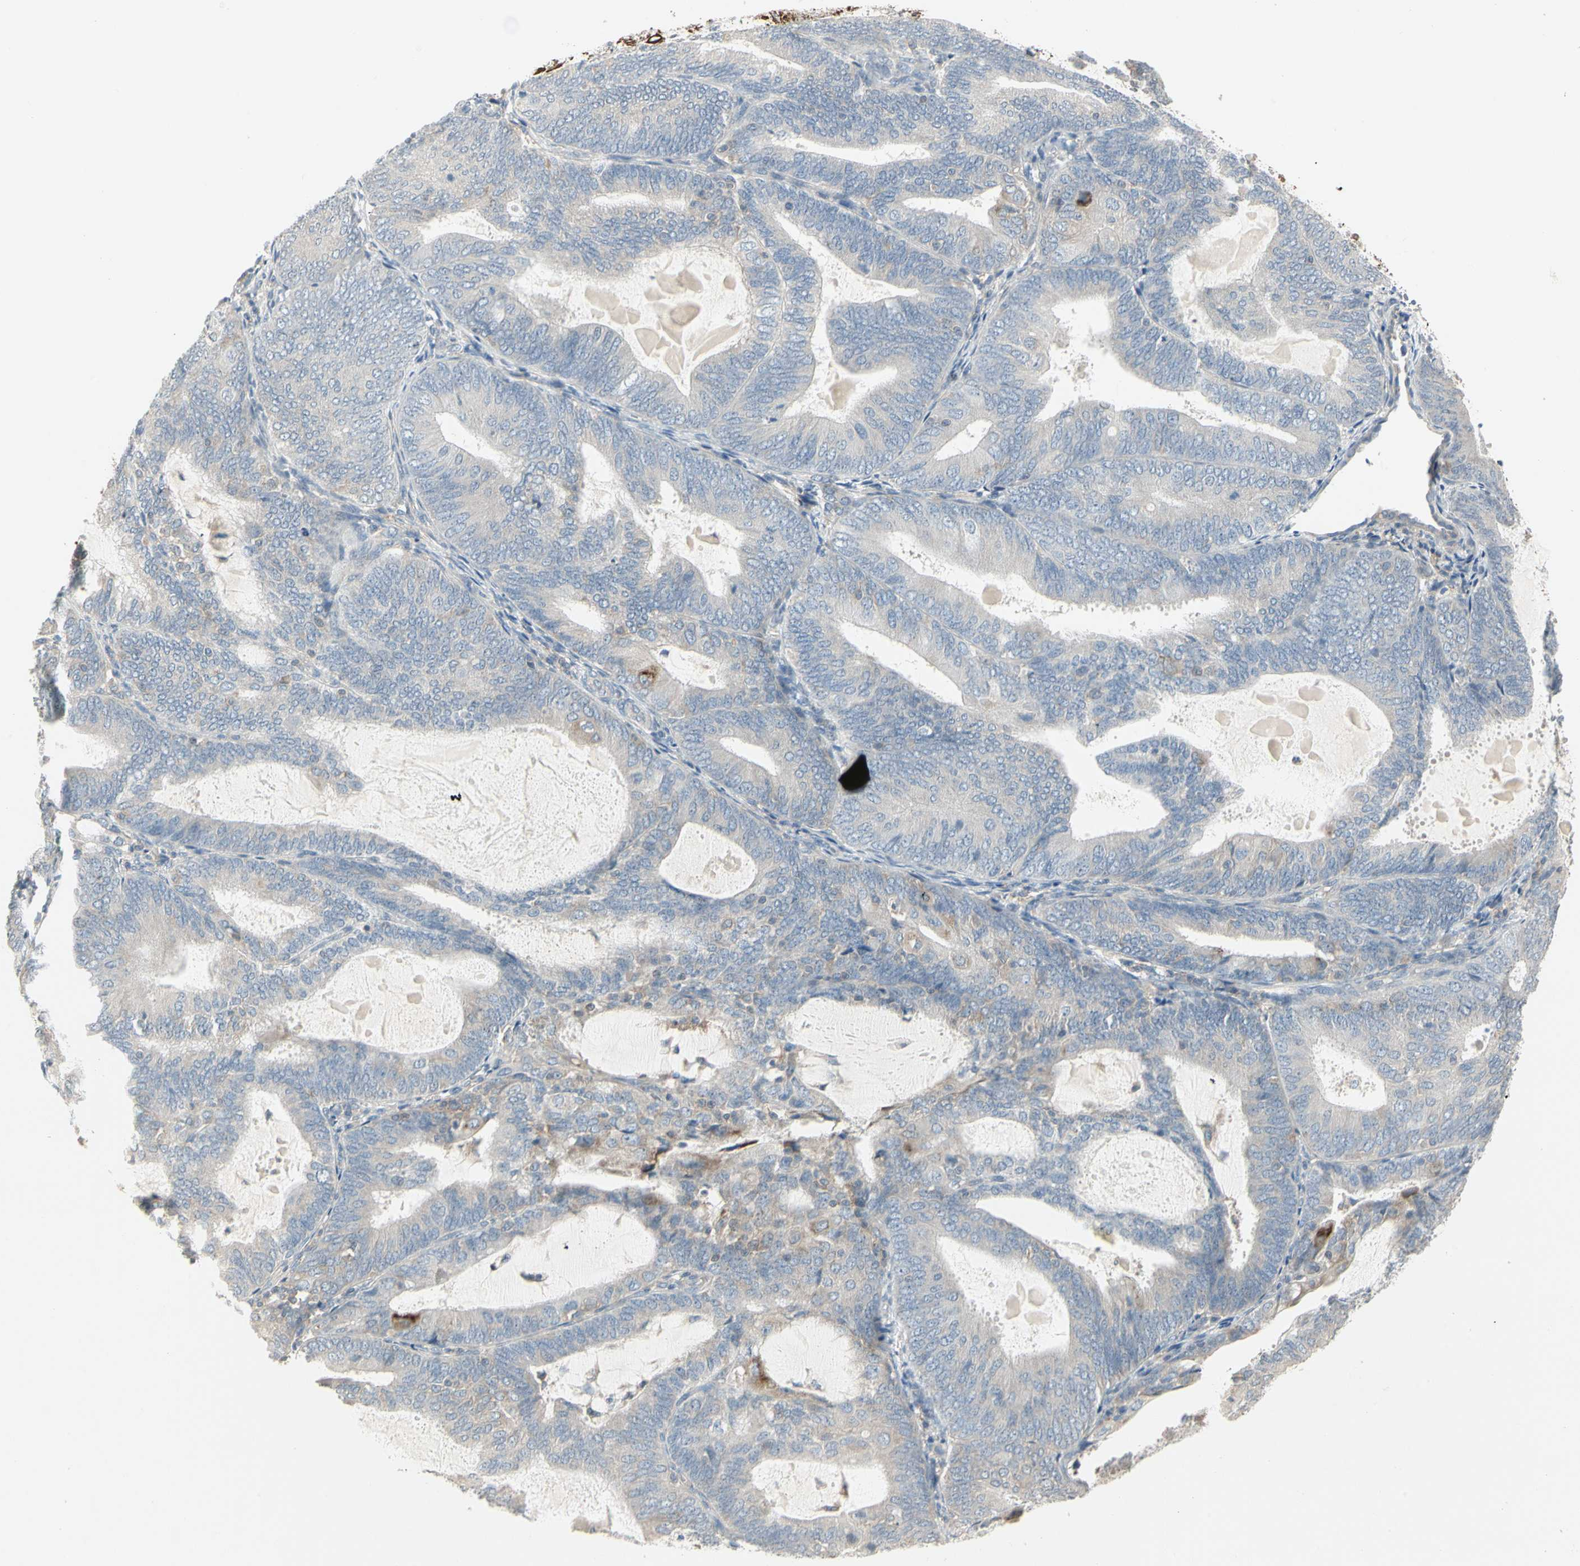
{"staining": {"intensity": "weak", "quantity": ">75%", "location": "cytoplasmic/membranous"}, "tissue": "endometrial cancer", "cell_type": "Tumor cells", "image_type": "cancer", "snomed": [{"axis": "morphology", "description": "Adenocarcinoma, NOS"}, {"axis": "topography", "description": "Endometrium"}], "caption": "Immunohistochemistry micrograph of human adenocarcinoma (endometrial) stained for a protein (brown), which reveals low levels of weak cytoplasmic/membranous positivity in about >75% of tumor cells.", "gene": "ZFP36", "patient": {"sex": "female", "age": 81}}